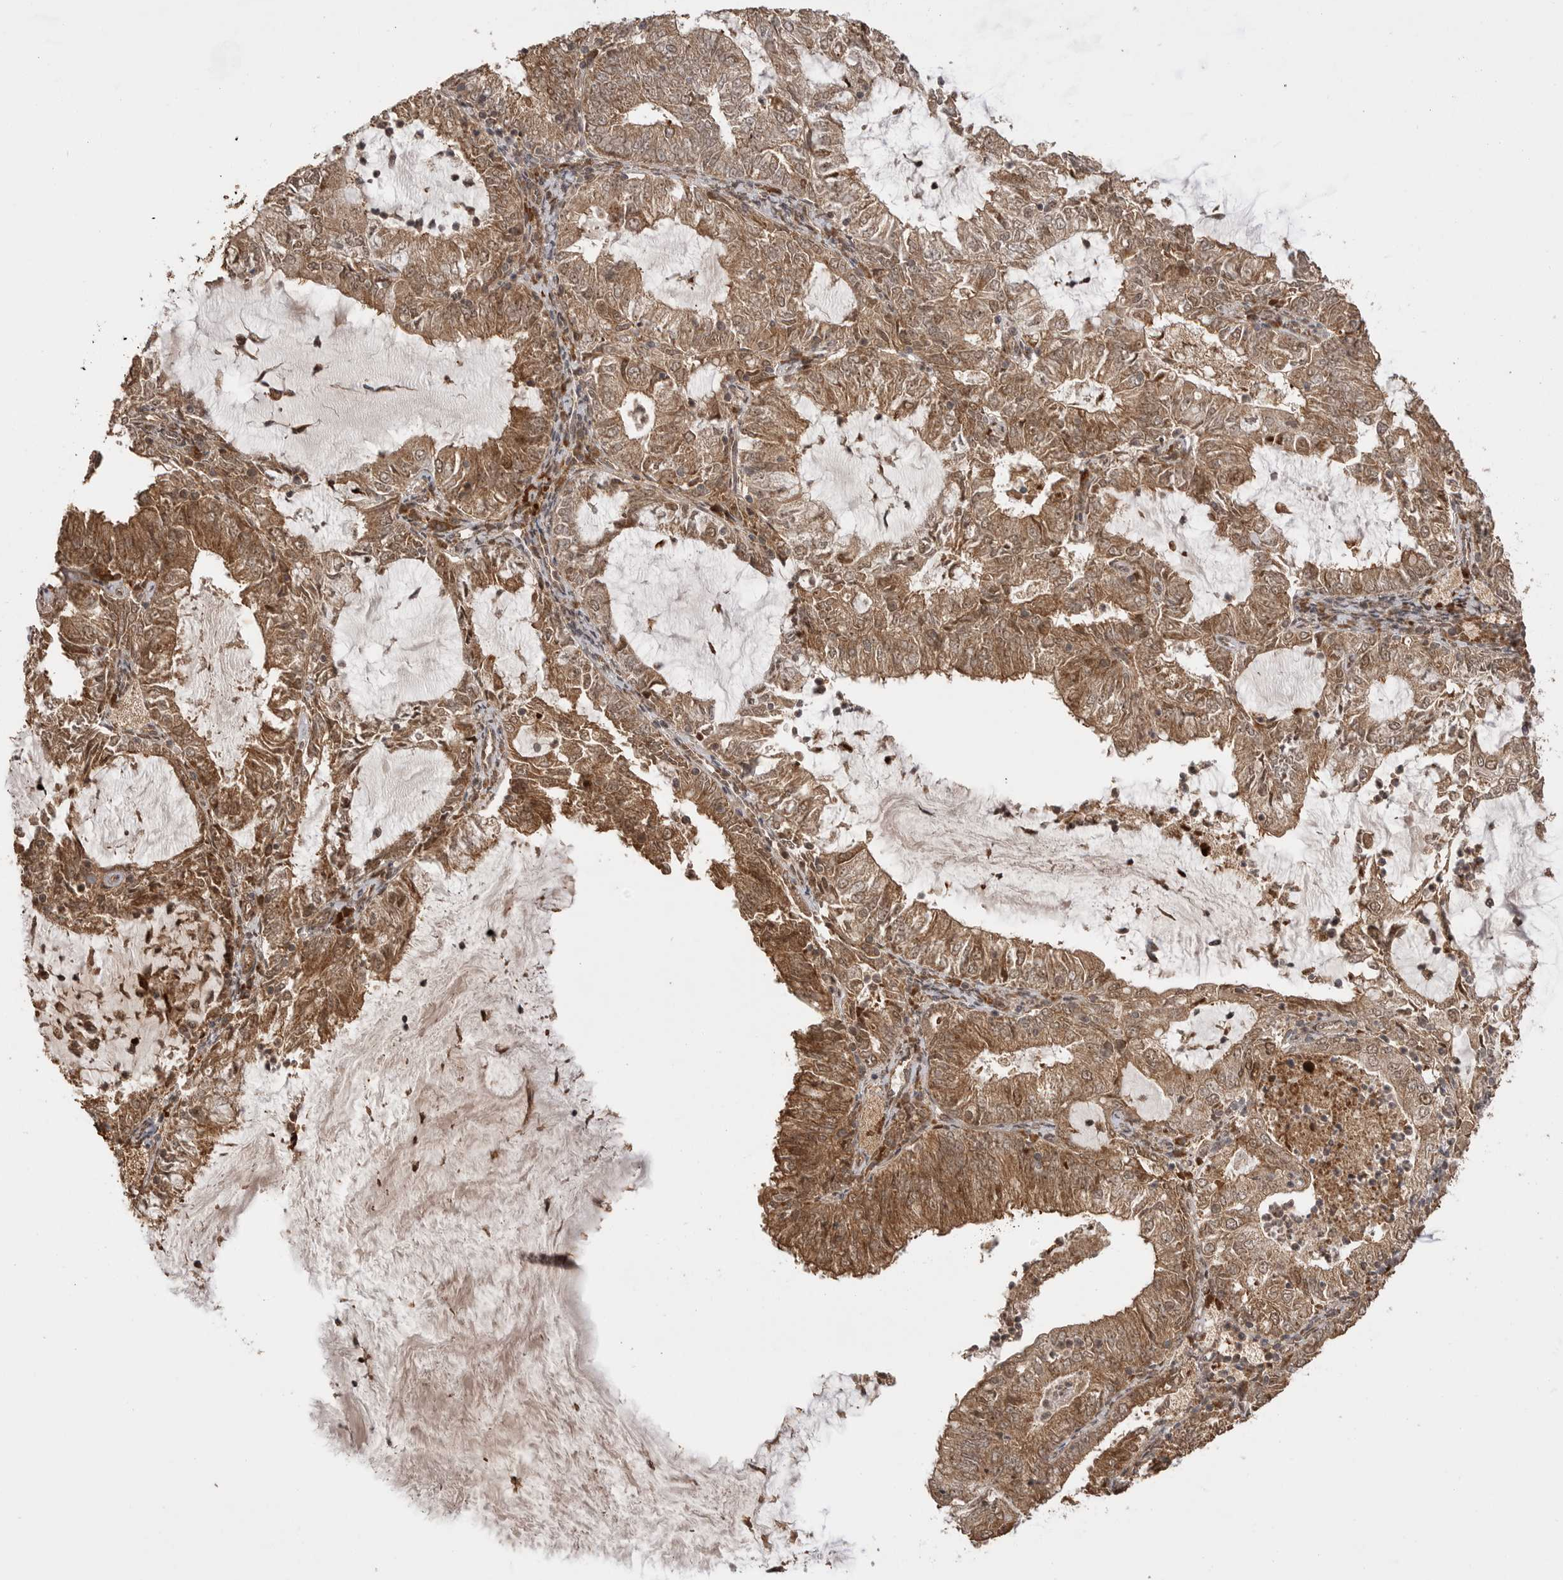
{"staining": {"intensity": "moderate", "quantity": ">75%", "location": "cytoplasmic/membranous"}, "tissue": "endometrial cancer", "cell_type": "Tumor cells", "image_type": "cancer", "snomed": [{"axis": "morphology", "description": "Adenocarcinoma, NOS"}, {"axis": "topography", "description": "Endometrium"}], "caption": "DAB (3,3'-diaminobenzidine) immunohistochemical staining of human endometrial adenocarcinoma displays moderate cytoplasmic/membranous protein positivity in approximately >75% of tumor cells.", "gene": "BOC", "patient": {"sex": "female", "age": 57}}